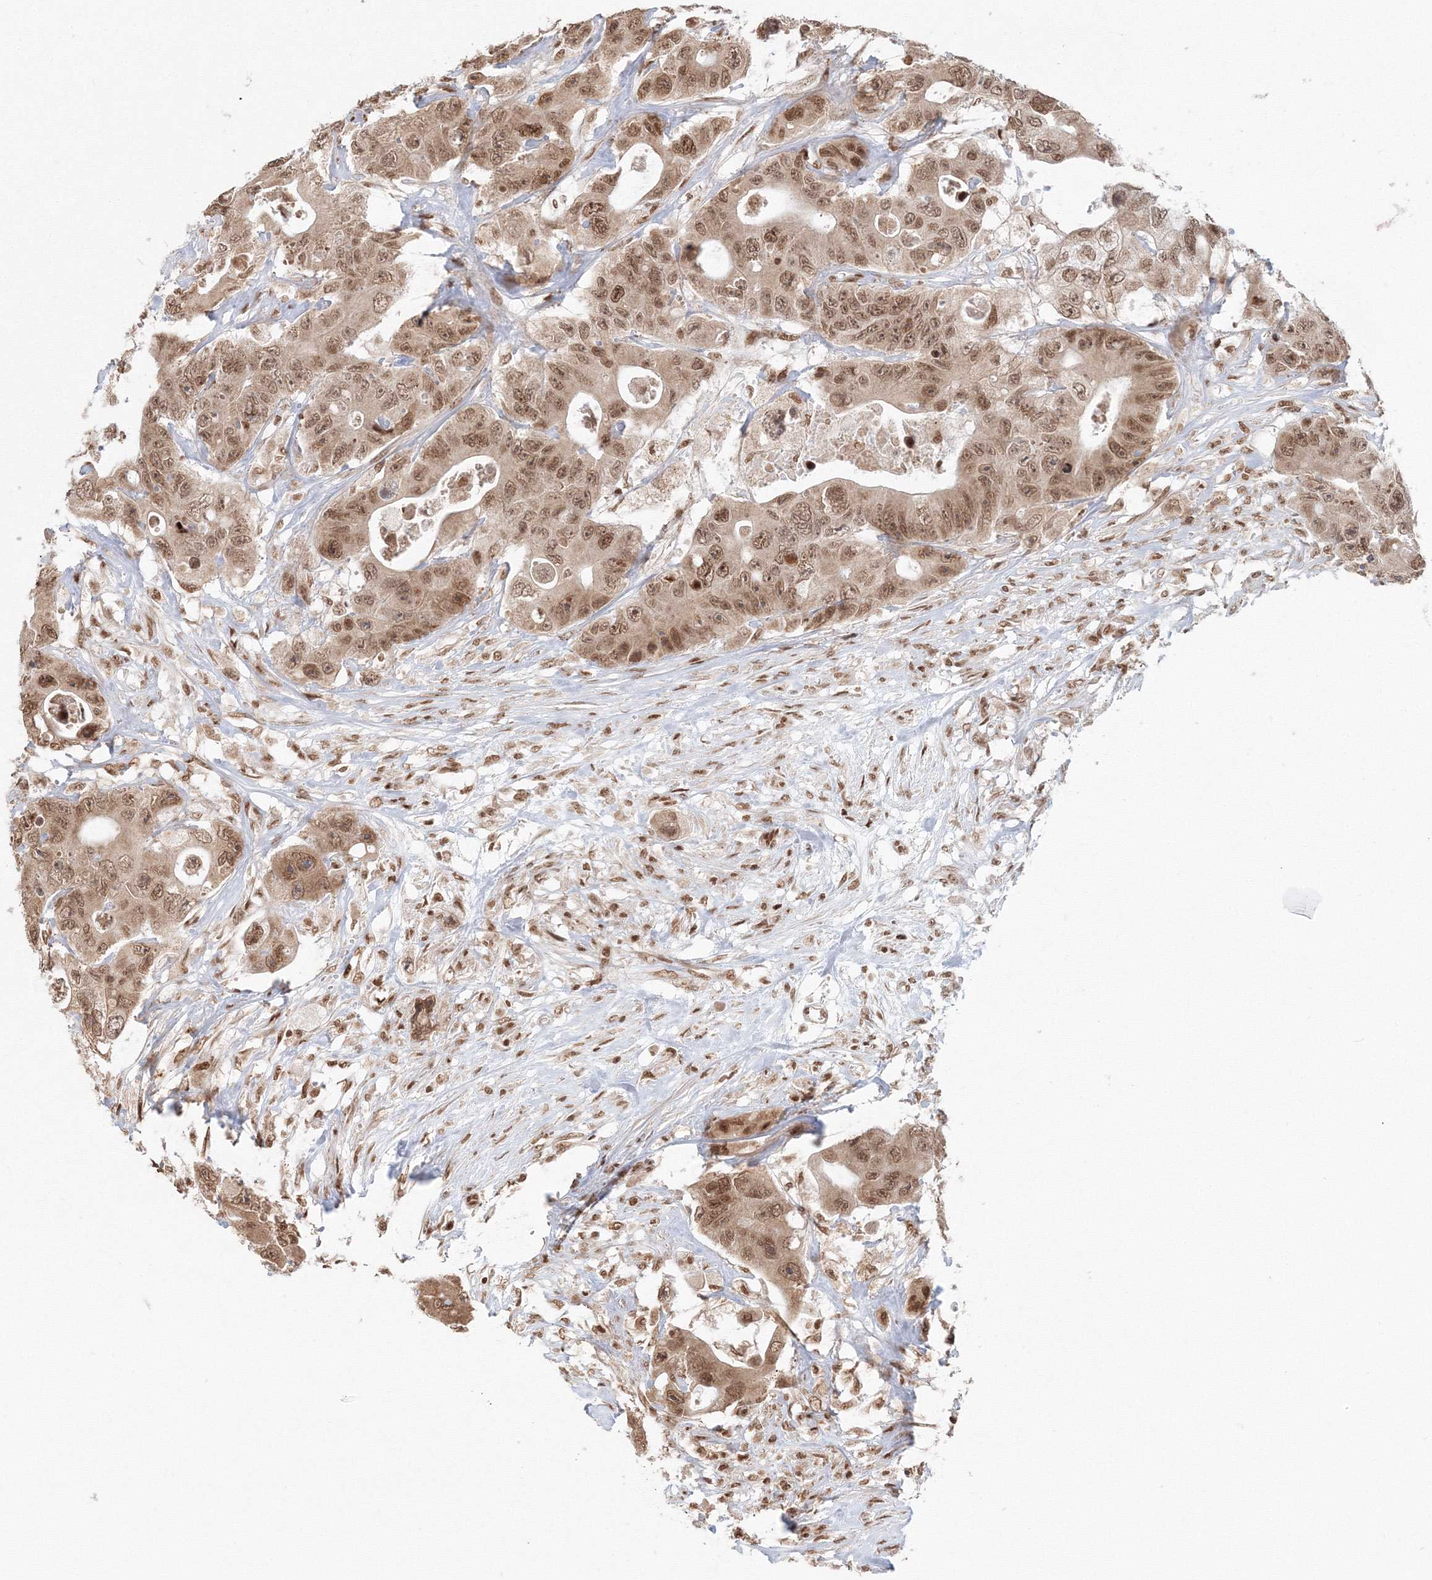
{"staining": {"intensity": "moderate", "quantity": ">75%", "location": "nuclear"}, "tissue": "colorectal cancer", "cell_type": "Tumor cells", "image_type": "cancer", "snomed": [{"axis": "morphology", "description": "Adenocarcinoma, NOS"}, {"axis": "topography", "description": "Colon"}], "caption": "Immunohistochemistry (IHC) of colorectal cancer shows medium levels of moderate nuclear positivity in about >75% of tumor cells. (DAB IHC, brown staining for protein, blue staining for nuclei).", "gene": "KIF20A", "patient": {"sex": "female", "age": 46}}